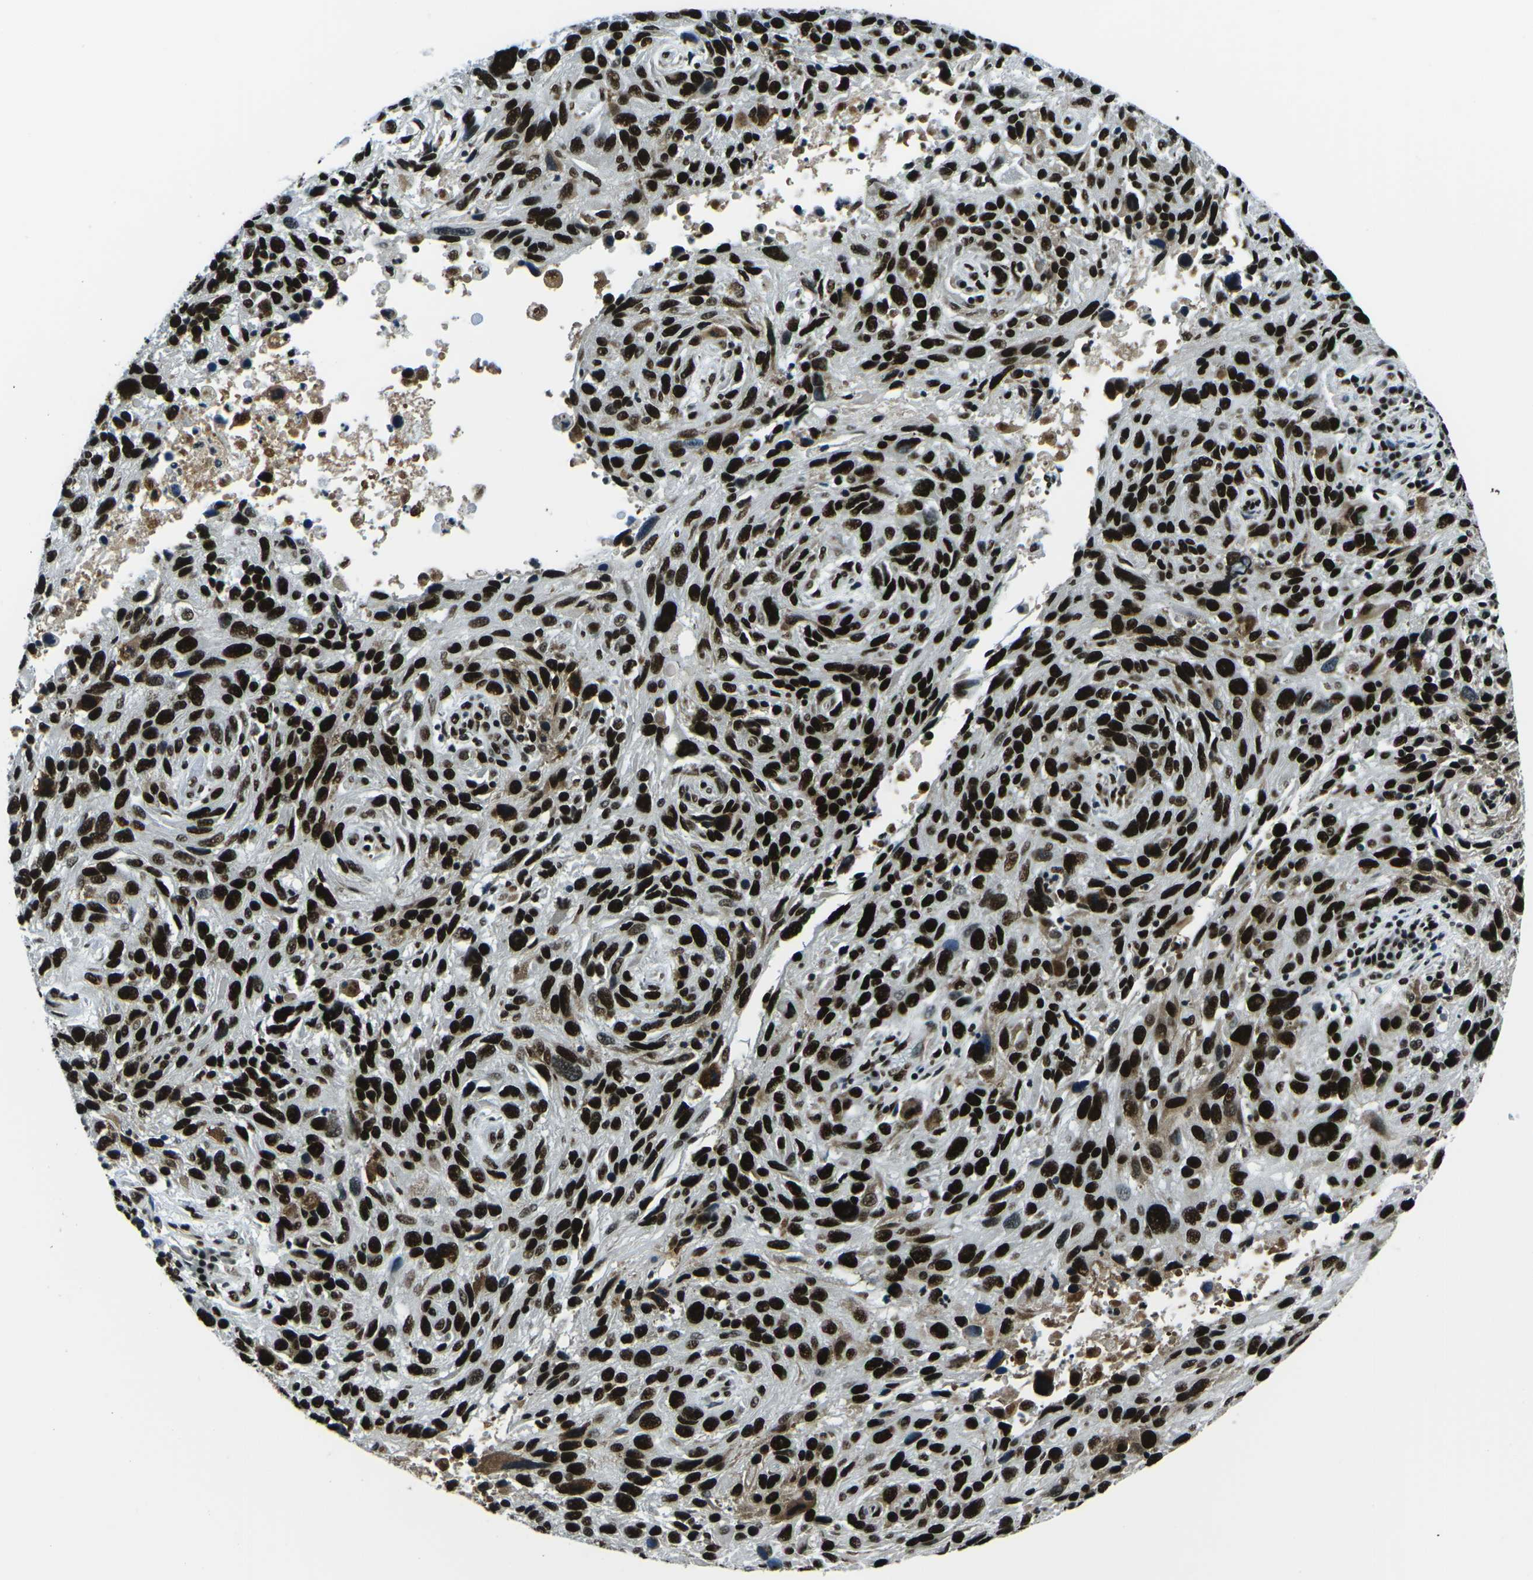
{"staining": {"intensity": "strong", "quantity": ">75%", "location": "nuclear"}, "tissue": "melanoma", "cell_type": "Tumor cells", "image_type": "cancer", "snomed": [{"axis": "morphology", "description": "Malignant melanoma, NOS"}, {"axis": "topography", "description": "Skin"}], "caption": "Human melanoma stained with a brown dye shows strong nuclear positive expression in approximately >75% of tumor cells.", "gene": "HNRNPL", "patient": {"sex": "male", "age": 53}}